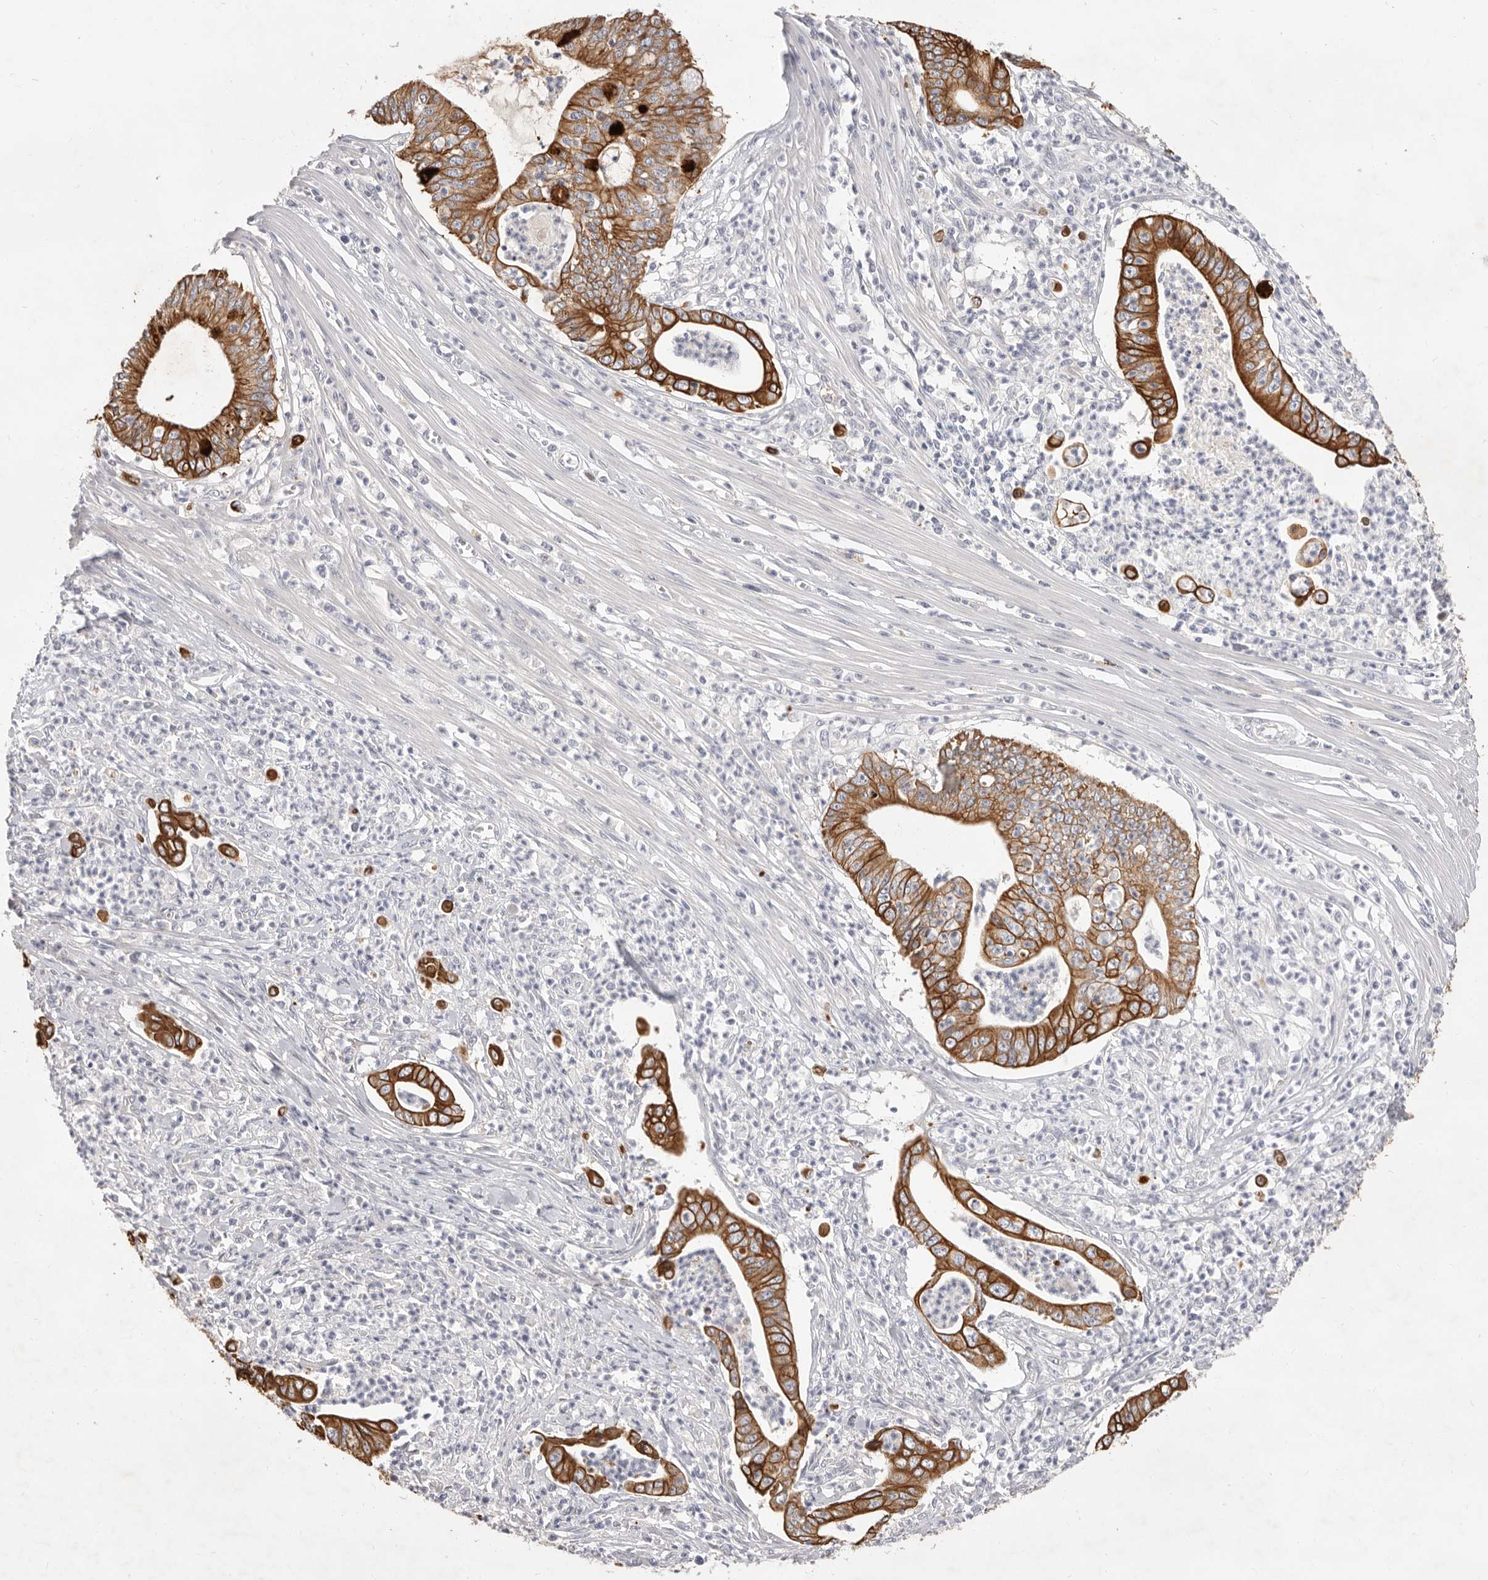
{"staining": {"intensity": "strong", "quantity": ">75%", "location": "cytoplasmic/membranous"}, "tissue": "pancreatic cancer", "cell_type": "Tumor cells", "image_type": "cancer", "snomed": [{"axis": "morphology", "description": "Adenocarcinoma, NOS"}, {"axis": "topography", "description": "Pancreas"}], "caption": "This photomicrograph exhibits pancreatic cancer (adenocarcinoma) stained with immunohistochemistry to label a protein in brown. The cytoplasmic/membranous of tumor cells show strong positivity for the protein. Nuclei are counter-stained blue.", "gene": "USH1C", "patient": {"sex": "male", "age": 69}}